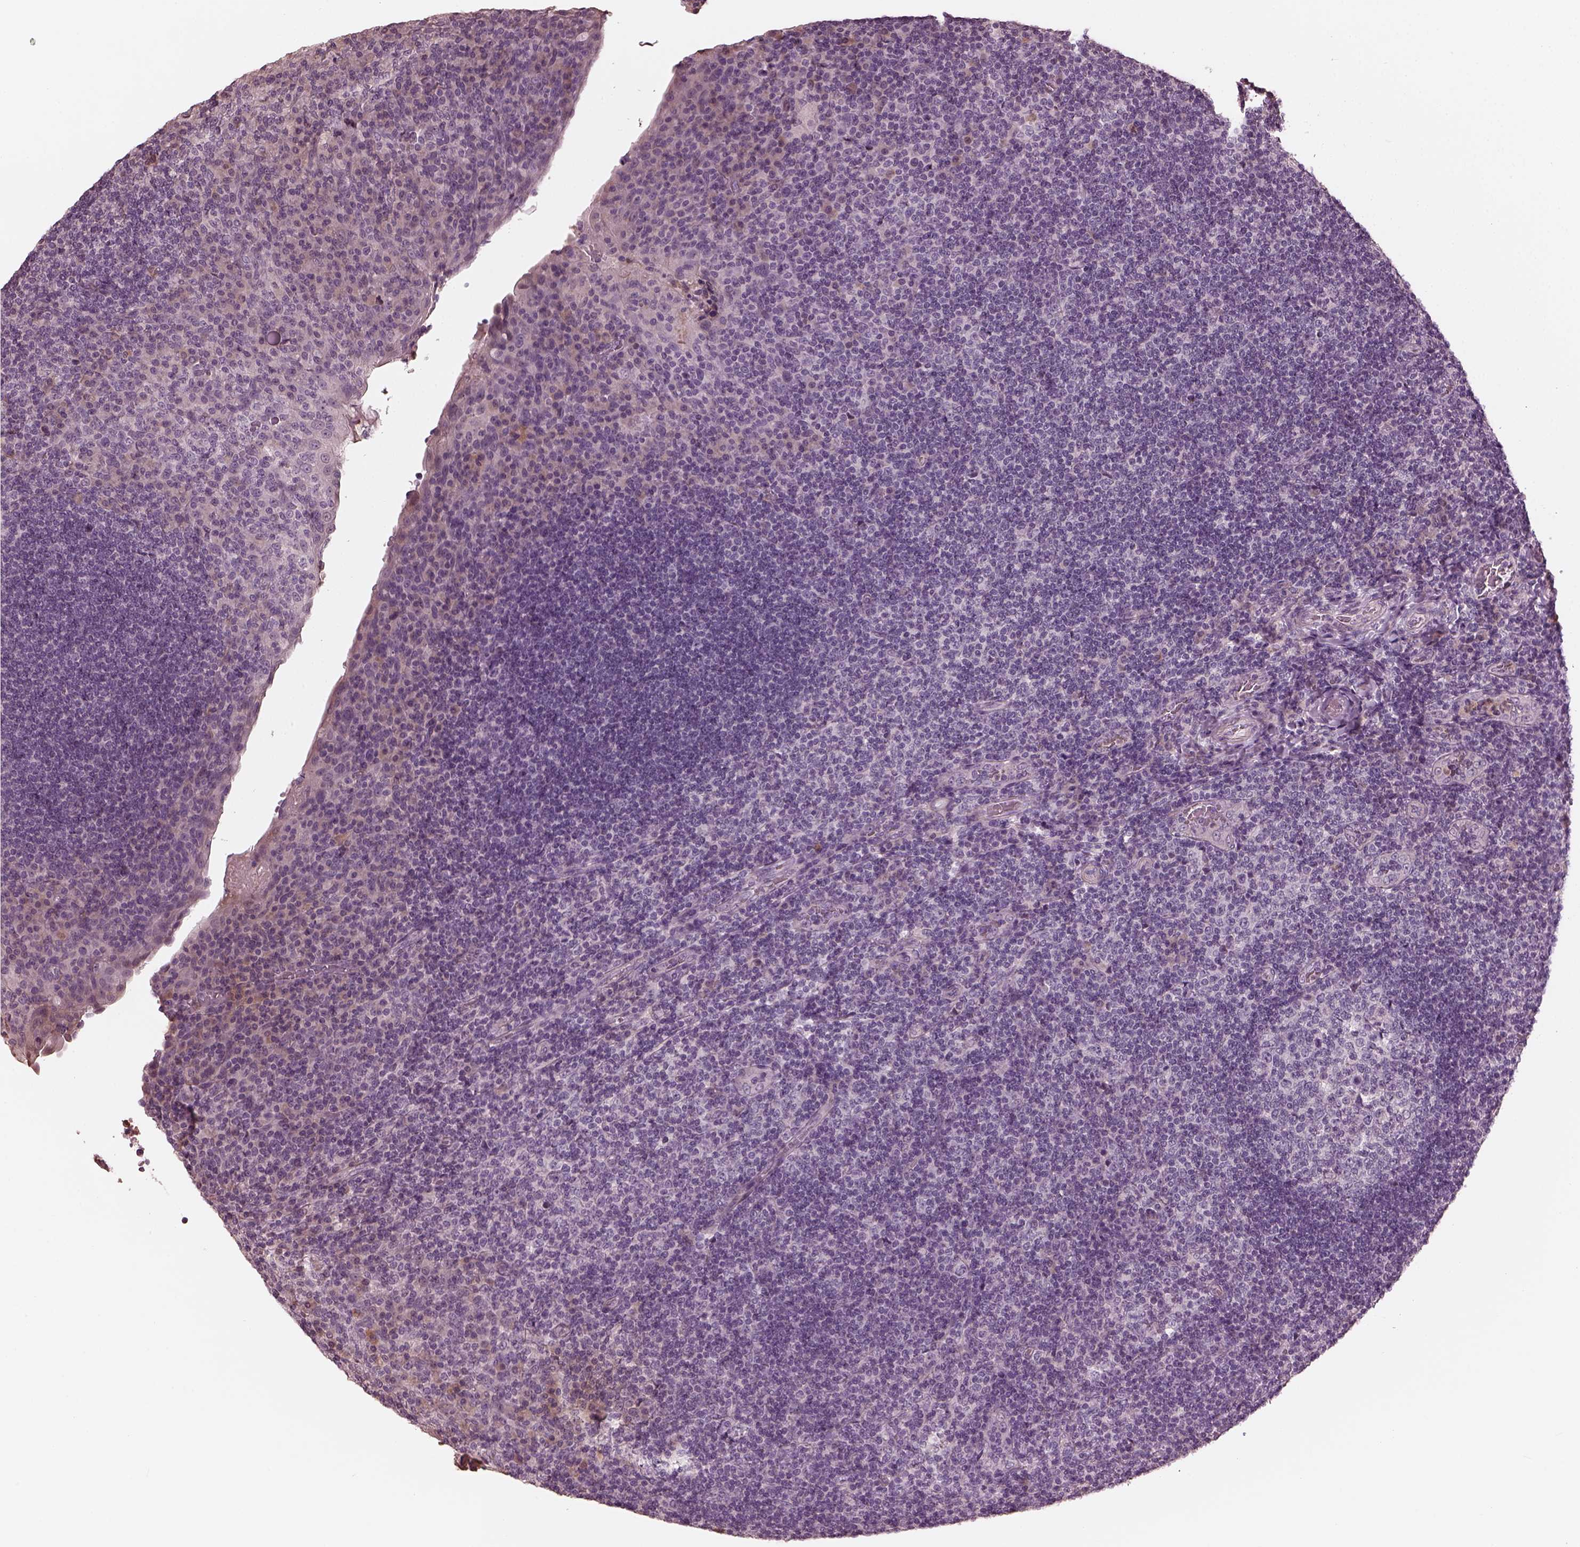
{"staining": {"intensity": "negative", "quantity": "none", "location": "none"}, "tissue": "tonsil", "cell_type": "Germinal center cells", "image_type": "normal", "snomed": [{"axis": "morphology", "description": "Normal tissue, NOS"}, {"axis": "topography", "description": "Tonsil"}], "caption": "The histopathology image reveals no significant expression in germinal center cells of tonsil.", "gene": "OPTC", "patient": {"sex": "male", "age": 17}}